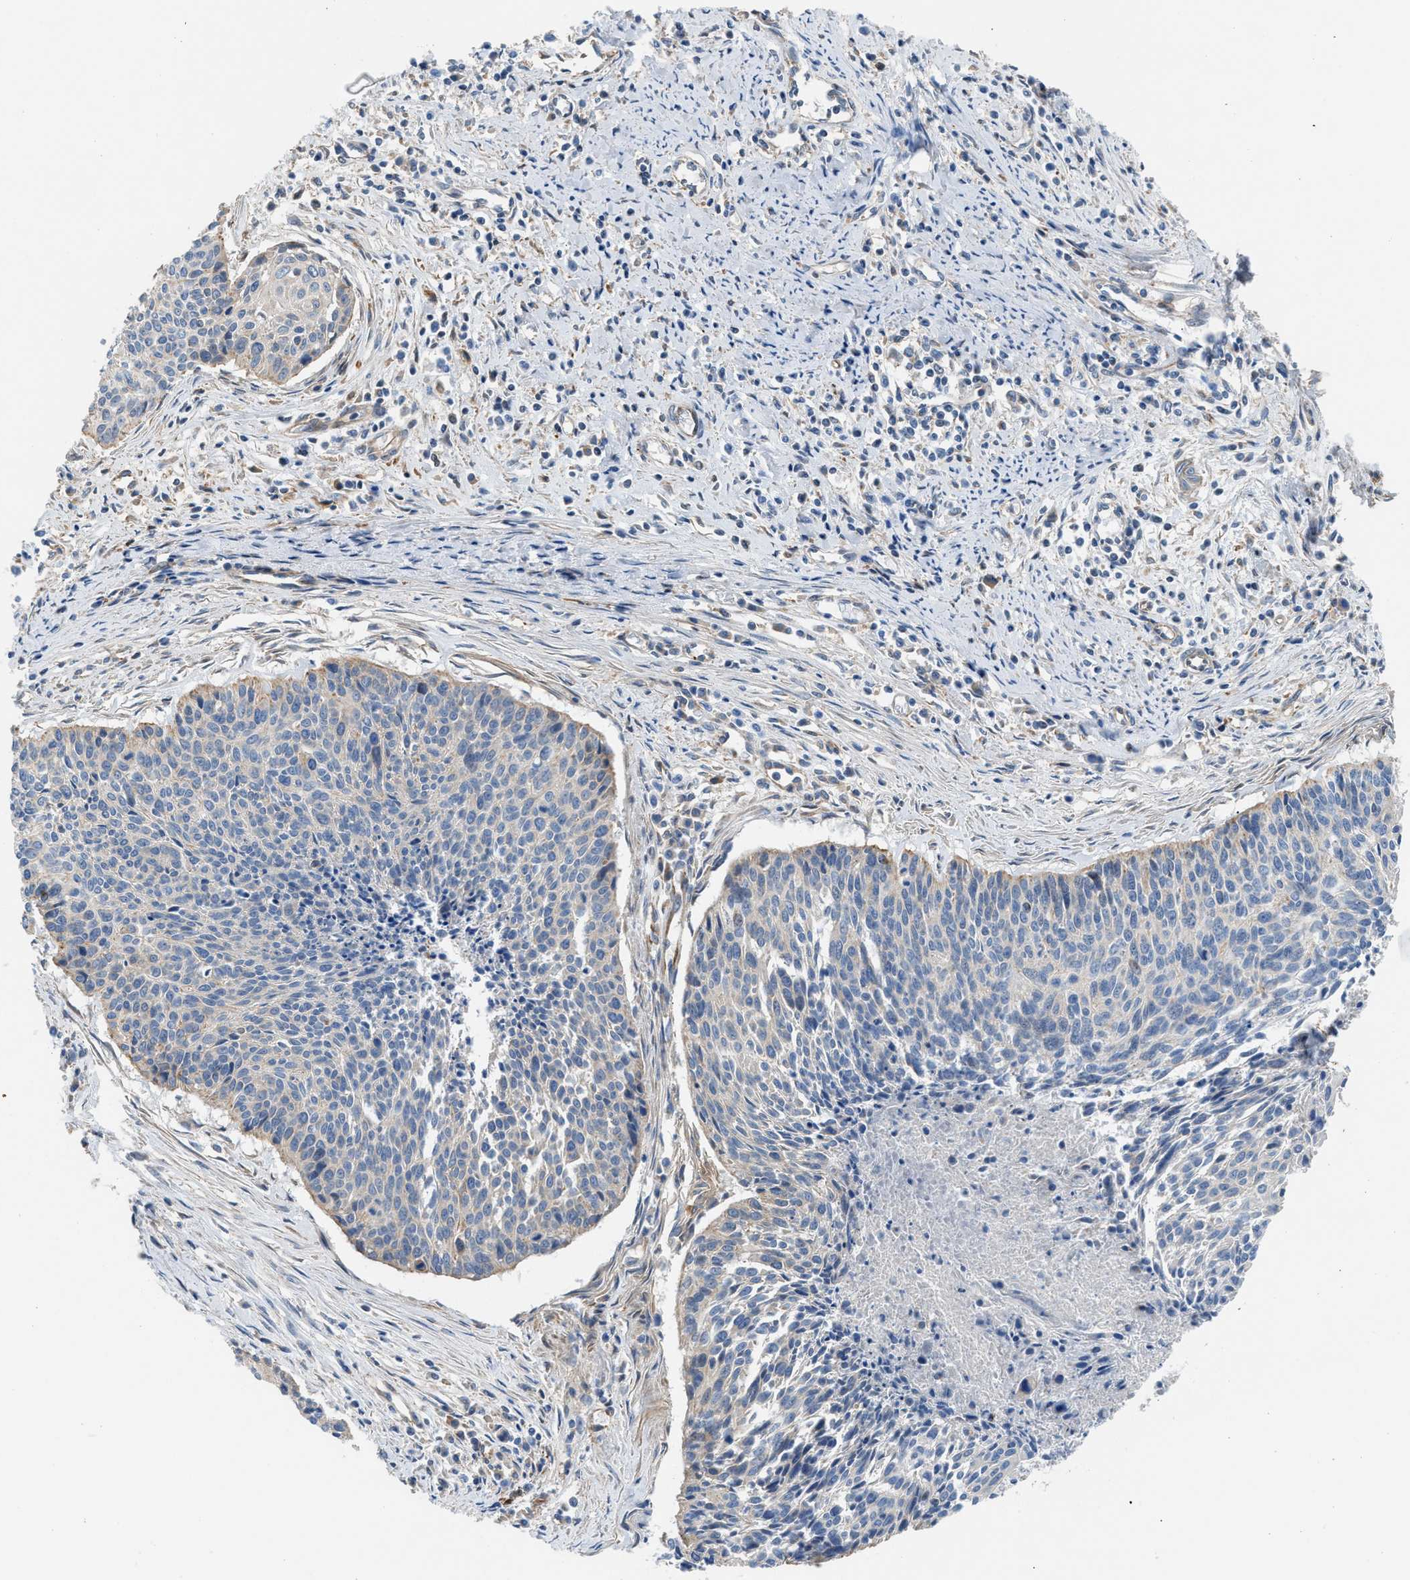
{"staining": {"intensity": "weak", "quantity": "<25%", "location": "cytoplasmic/membranous"}, "tissue": "cervical cancer", "cell_type": "Tumor cells", "image_type": "cancer", "snomed": [{"axis": "morphology", "description": "Squamous cell carcinoma, NOS"}, {"axis": "topography", "description": "Cervix"}], "caption": "High magnification brightfield microscopy of cervical cancer (squamous cell carcinoma) stained with DAB (brown) and counterstained with hematoxylin (blue): tumor cells show no significant staining. Brightfield microscopy of immunohistochemistry (IHC) stained with DAB (3,3'-diaminobenzidine) (brown) and hematoxylin (blue), captured at high magnification.", "gene": "SLC10A3", "patient": {"sex": "female", "age": 55}}